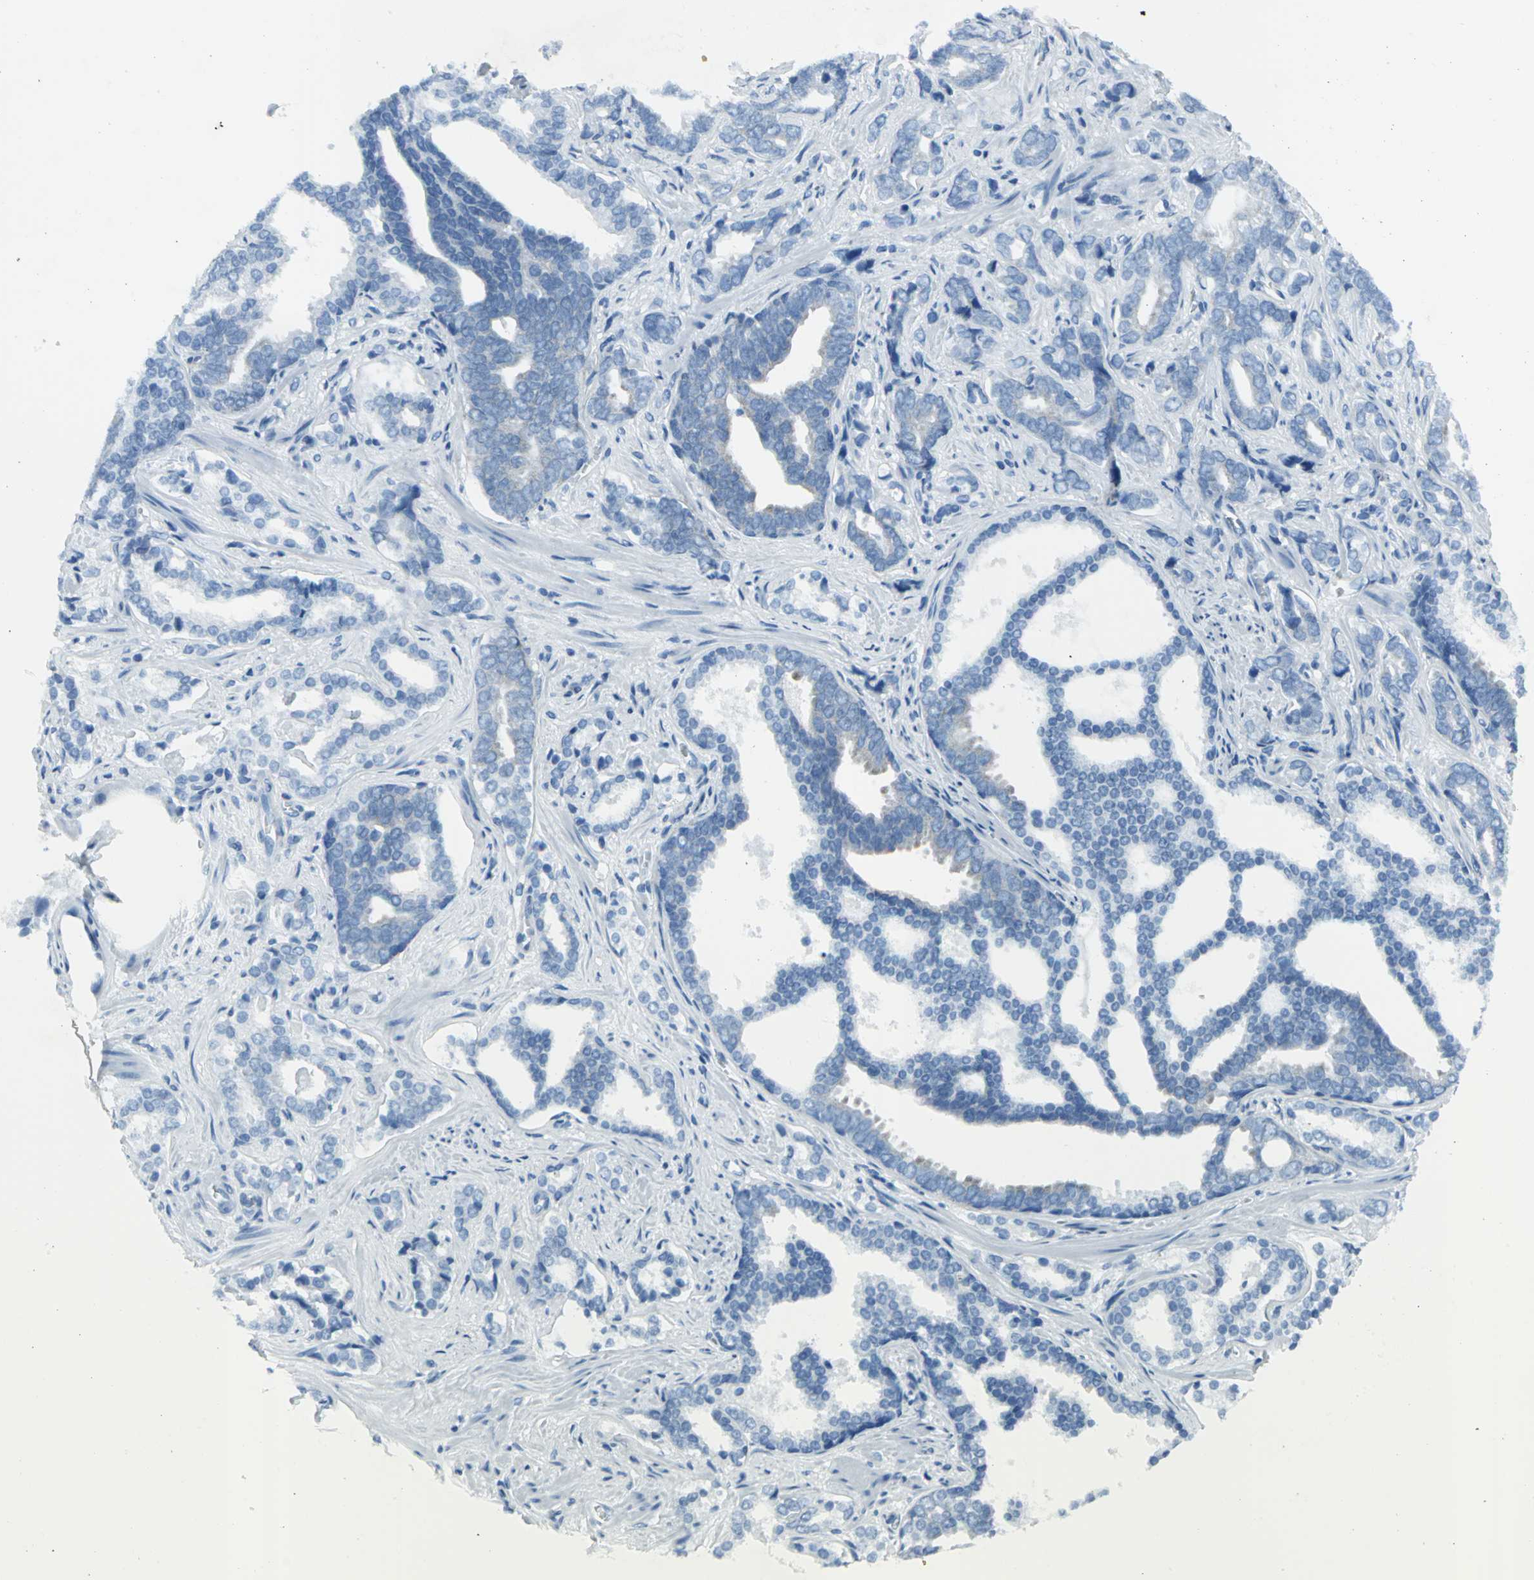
{"staining": {"intensity": "negative", "quantity": "none", "location": "none"}, "tissue": "prostate cancer", "cell_type": "Tumor cells", "image_type": "cancer", "snomed": [{"axis": "morphology", "description": "Adenocarcinoma, High grade"}, {"axis": "topography", "description": "Prostate"}], "caption": "Micrograph shows no significant protein positivity in tumor cells of adenocarcinoma (high-grade) (prostate).", "gene": "DNAI2", "patient": {"sex": "male", "age": 67}}